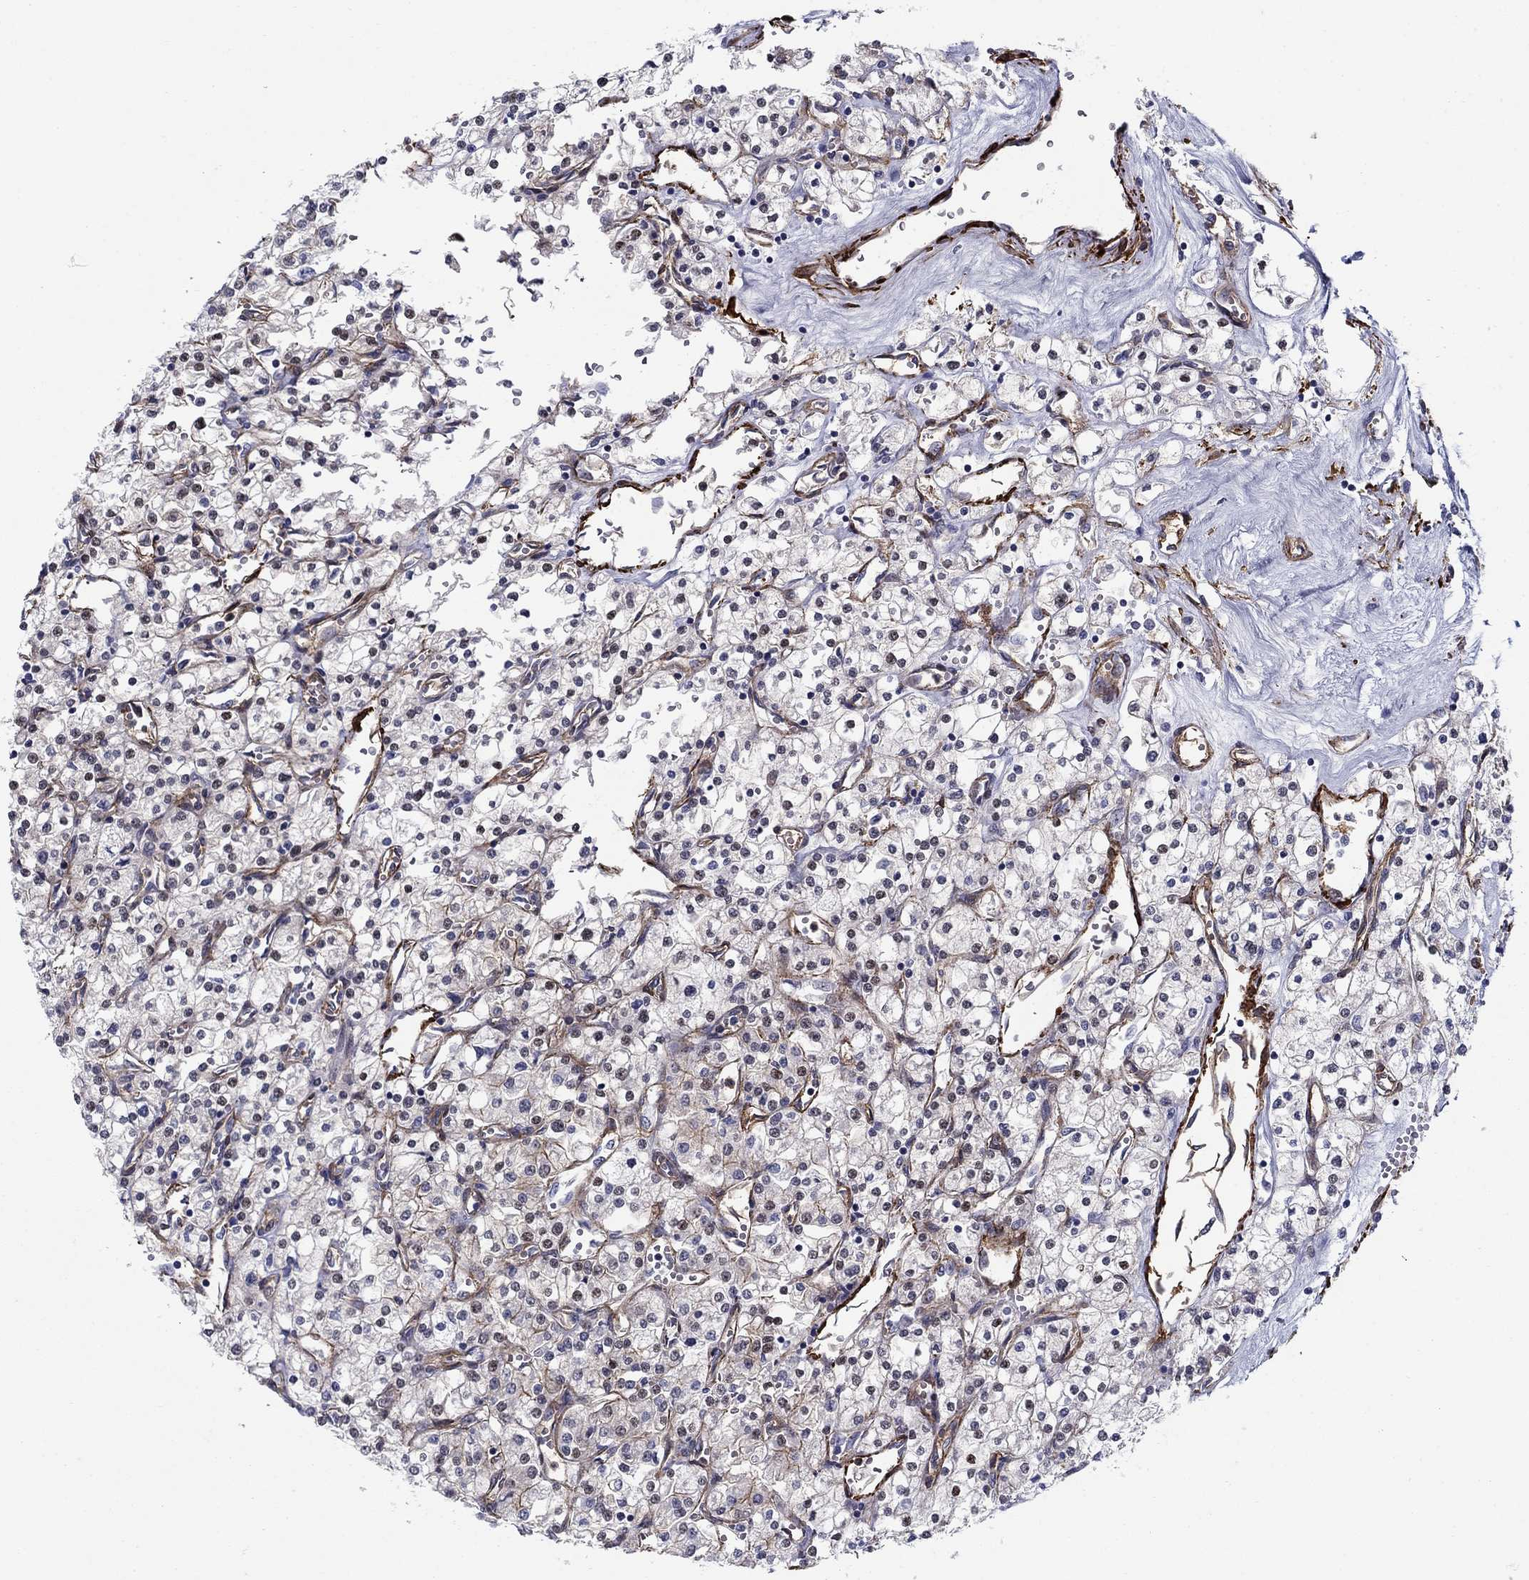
{"staining": {"intensity": "negative", "quantity": "none", "location": "none"}, "tissue": "renal cancer", "cell_type": "Tumor cells", "image_type": "cancer", "snomed": [{"axis": "morphology", "description": "Adenocarcinoma, NOS"}, {"axis": "topography", "description": "Kidney"}], "caption": "Immunohistochemical staining of adenocarcinoma (renal) shows no significant positivity in tumor cells.", "gene": "KRBA1", "patient": {"sex": "male", "age": 80}}